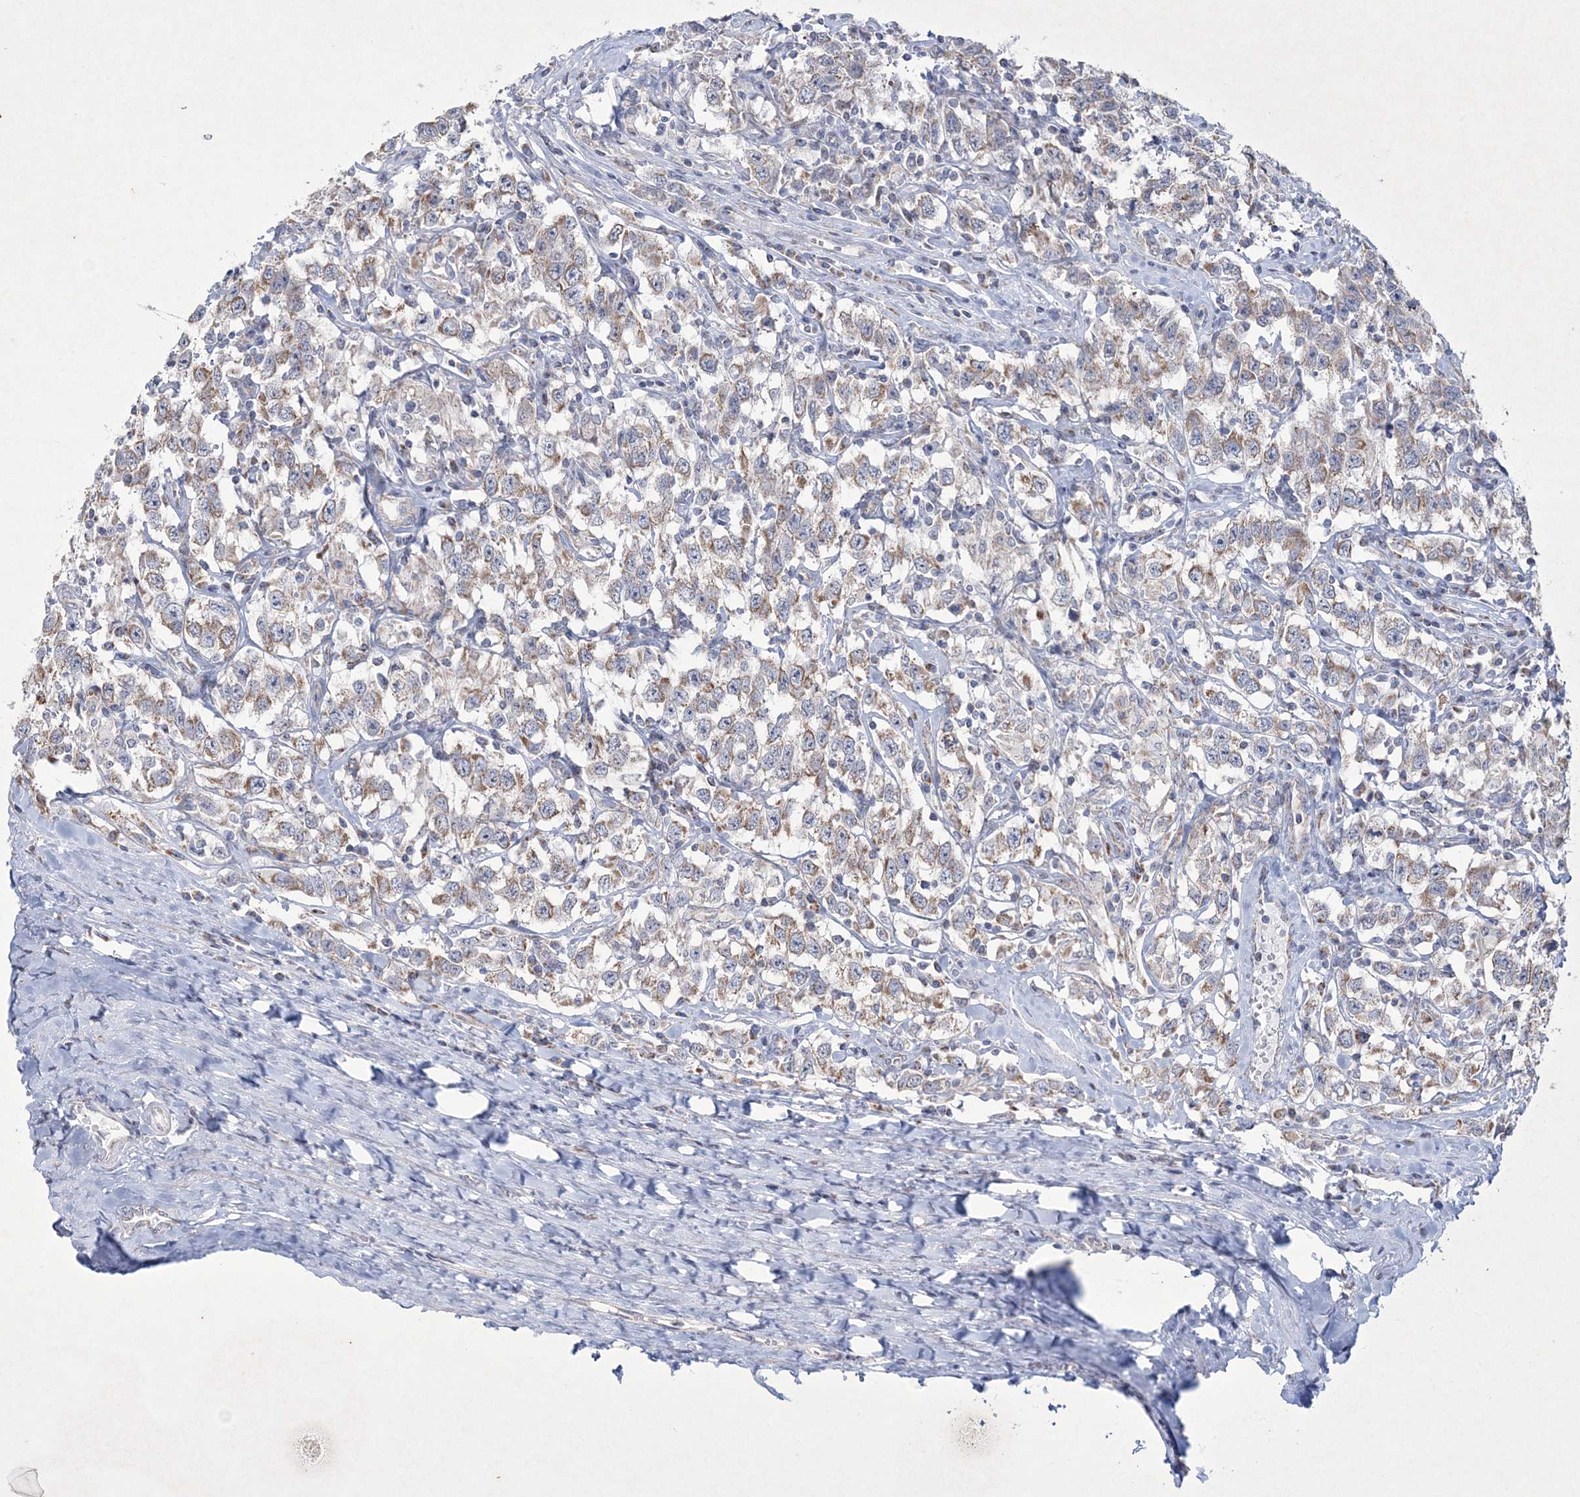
{"staining": {"intensity": "weak", "quantity": ">75%", "location": "cytoplasmic/membranous"}, "tissue": "testis cancer", "cell_type": "Tumor cells", "image_type": "cancer", "snomed": [{"axis": "morphology", "description": "Seminoma, NOS"}, {"axis": "topography", "description": "Testis"}], "caption": "High-magnification brightfield microscopy of testis cancer stained with DAB (brown) and counterstained with hematoxylin (blue). tumor cells exhibit weak cytoplasmic/membranous staining is present in about>75% of cells.", "gene": "CES4A", "patient": {"sex": "male", "age": 41}}